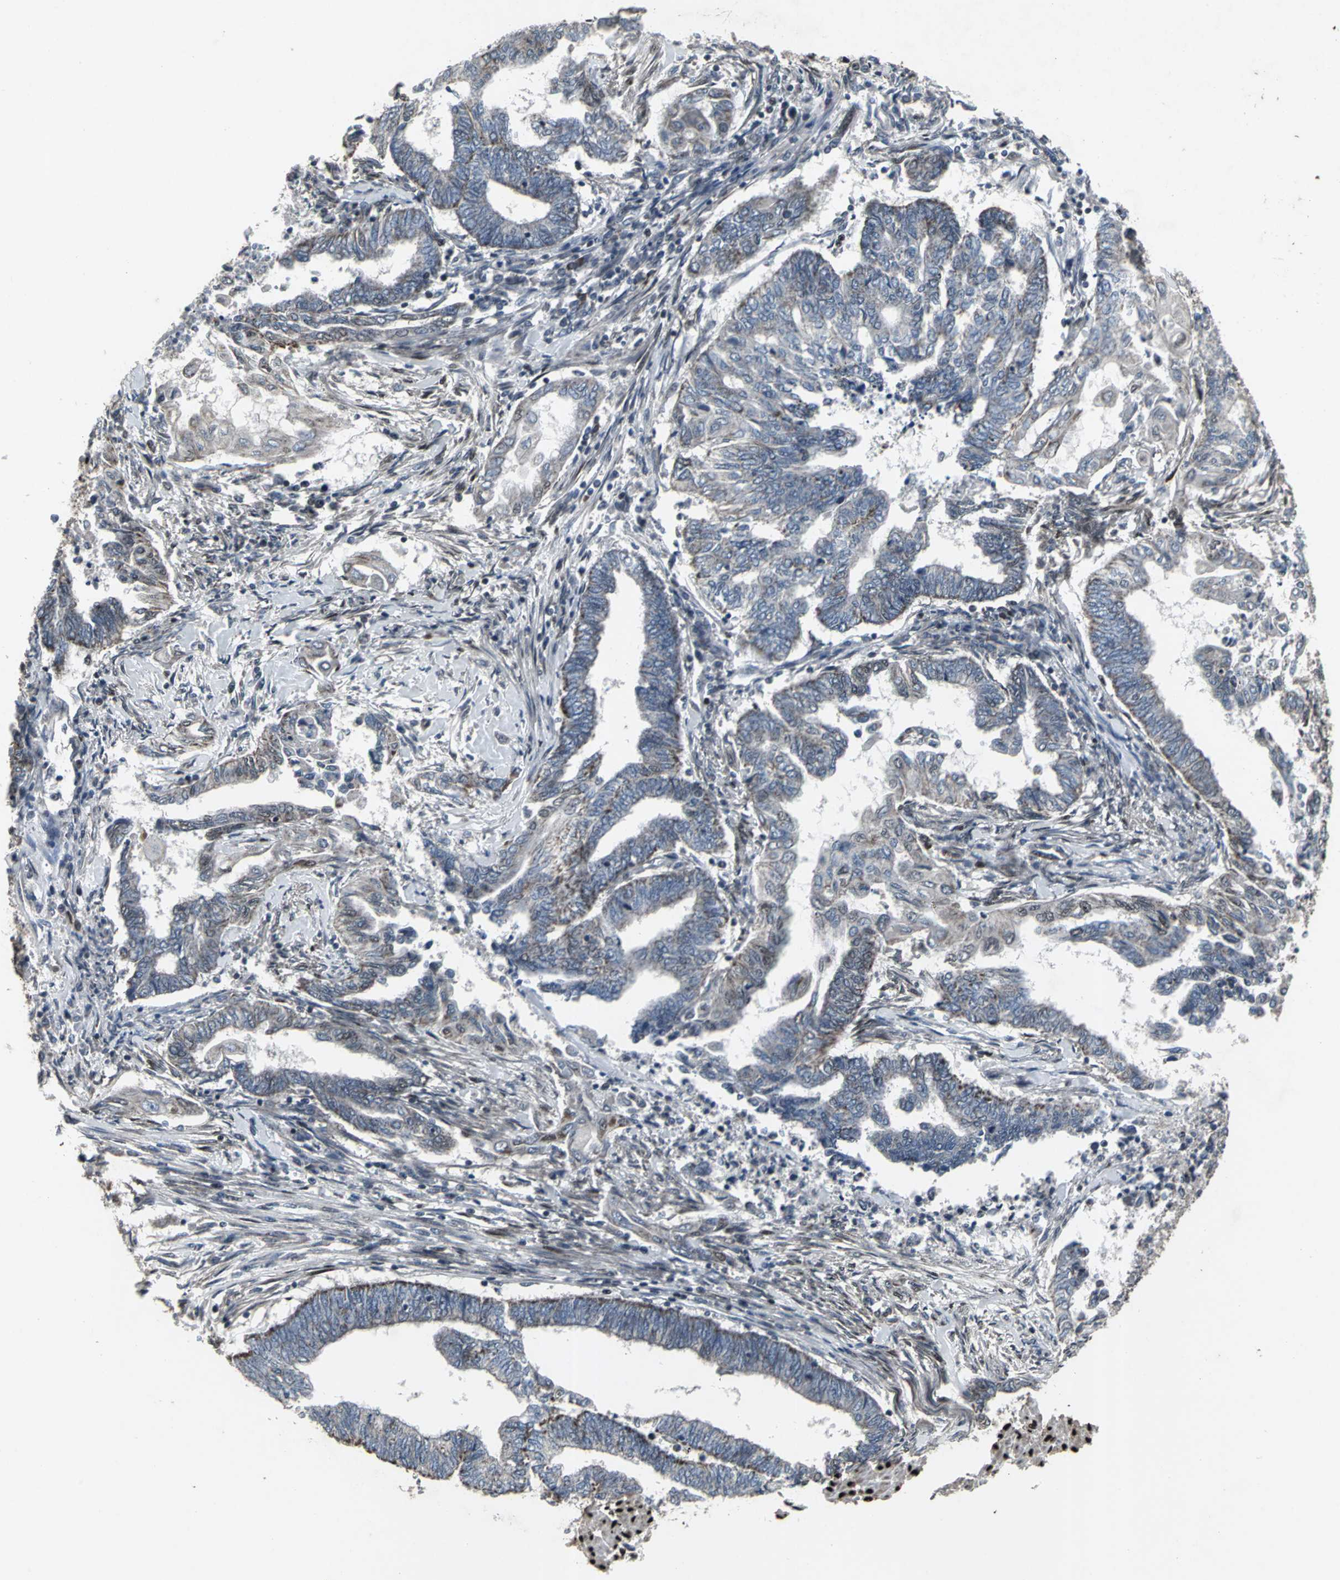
{"staining": {"intensity": "weak", "quantity": "25%-75%", "location": "cytoplasmic/membranous"}, "tissue": "endometrial cancer", "cell_type": "Tumor cells", "image_type": "cancer", "snomed": [{"axis": "morphology", "description": "Adenocarcinoma, NOS"}, {"axis": "topography", "description": "Uterus"}, {"axis": "topography", "description": "Endometrium"}], "caption": "Adenocarcinoma (endometrial) was stained to show a protein in brown. There is low levels of weak cytoplasmic/membranous positivity in approximately 25%-75% of tumor cells. The protein is shown in brown color, while the nuclei are stained blue.", "gene": "SRF", "patient": {"sex": "female", "age": 70}}